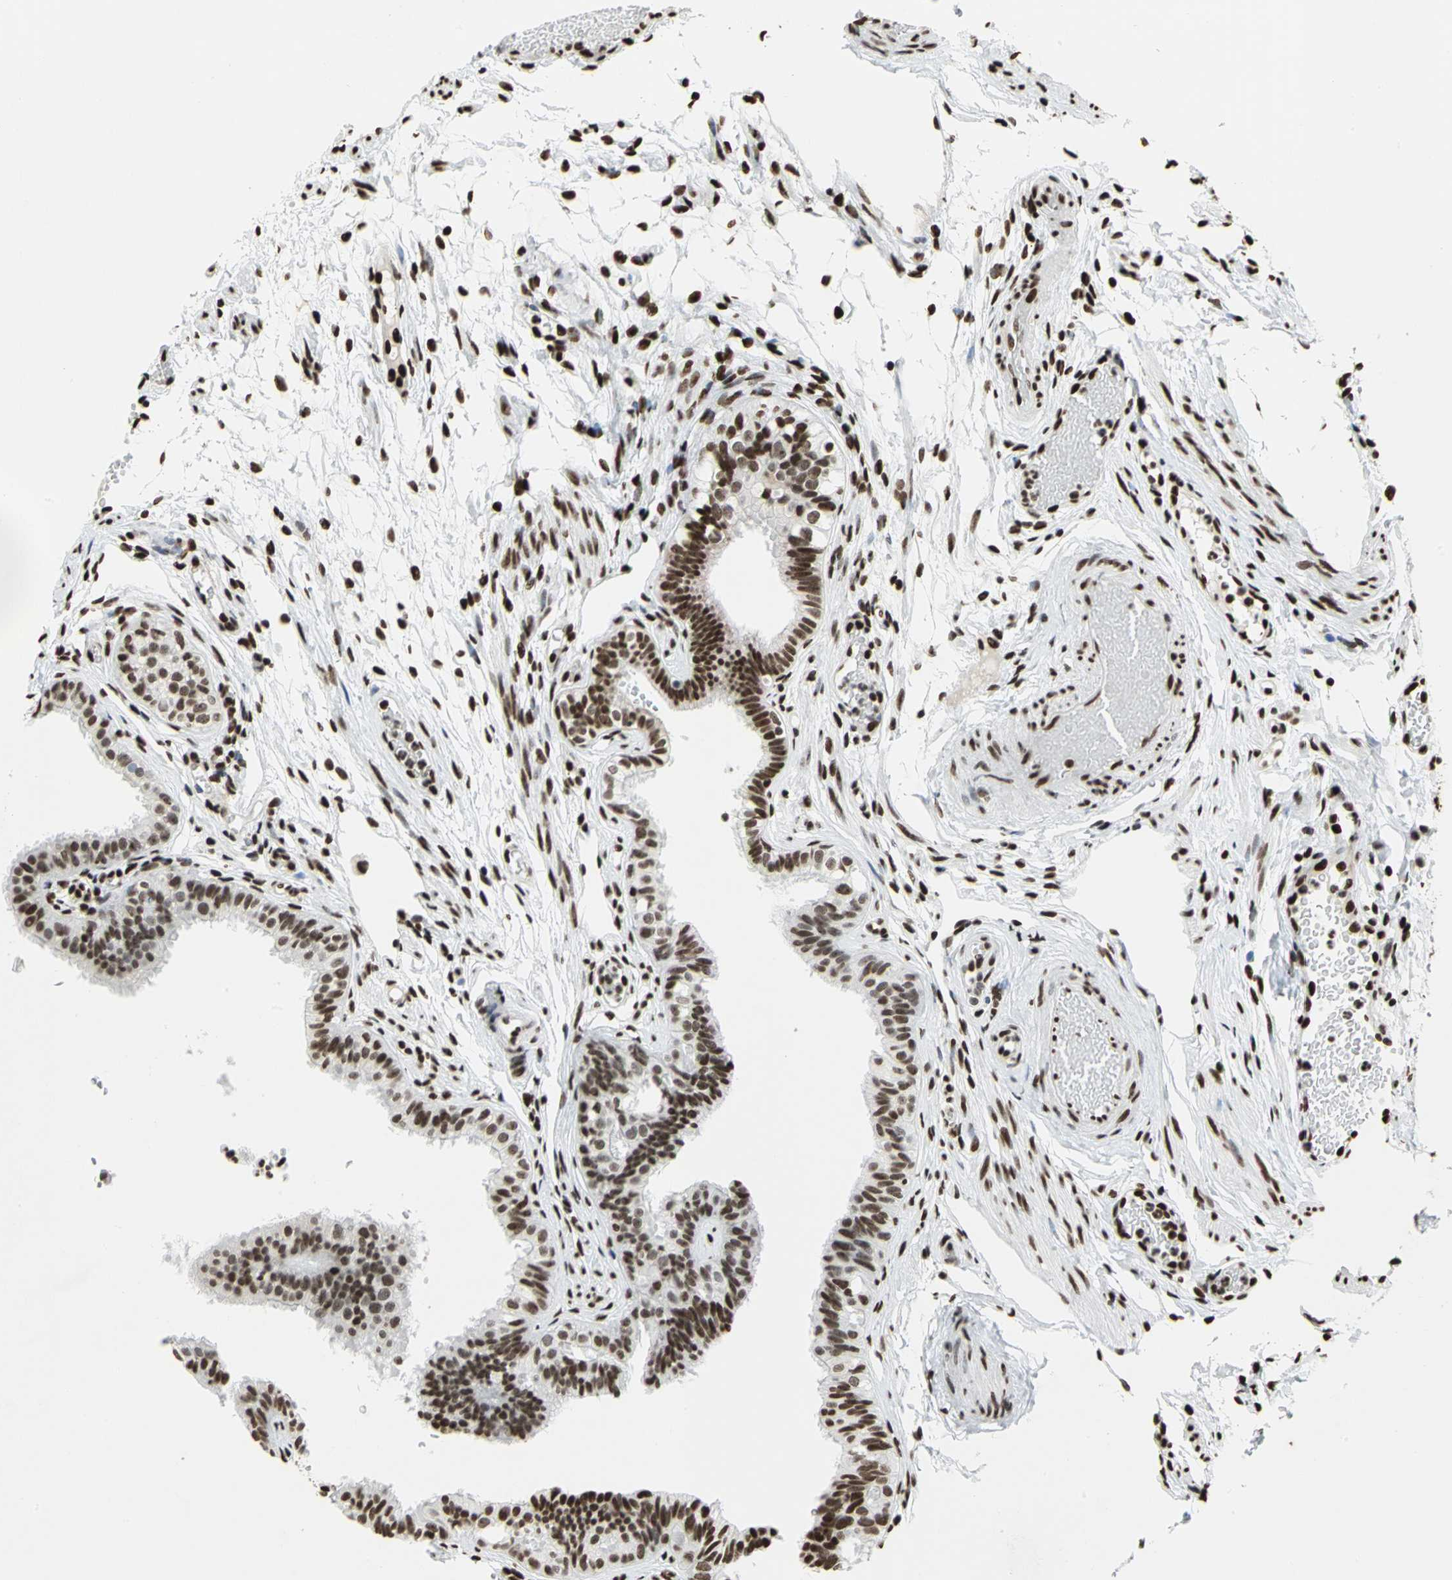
{"staining": {"intensity": "strong", "quantity": ">75%", "location": "nuclear"}, "tissue": "fallopian tube", "cell_type": "Glandular cells", "image_type": "normal", "snomed": [{"axis": "morphology", "description": "Normal tissue, NOS"}, {"axis": "morphology", "description": "Dermoid, NOS"}, {"axis": "topography", "description": "Fallopian tube"}], "caption": "The image exhibits staining of benign fallopian tube, revealing strong nuclear protein expression (brown color) within glandular cells.", "gene": "HMGB1", "patient": {"sex": "female", "age": 33}}